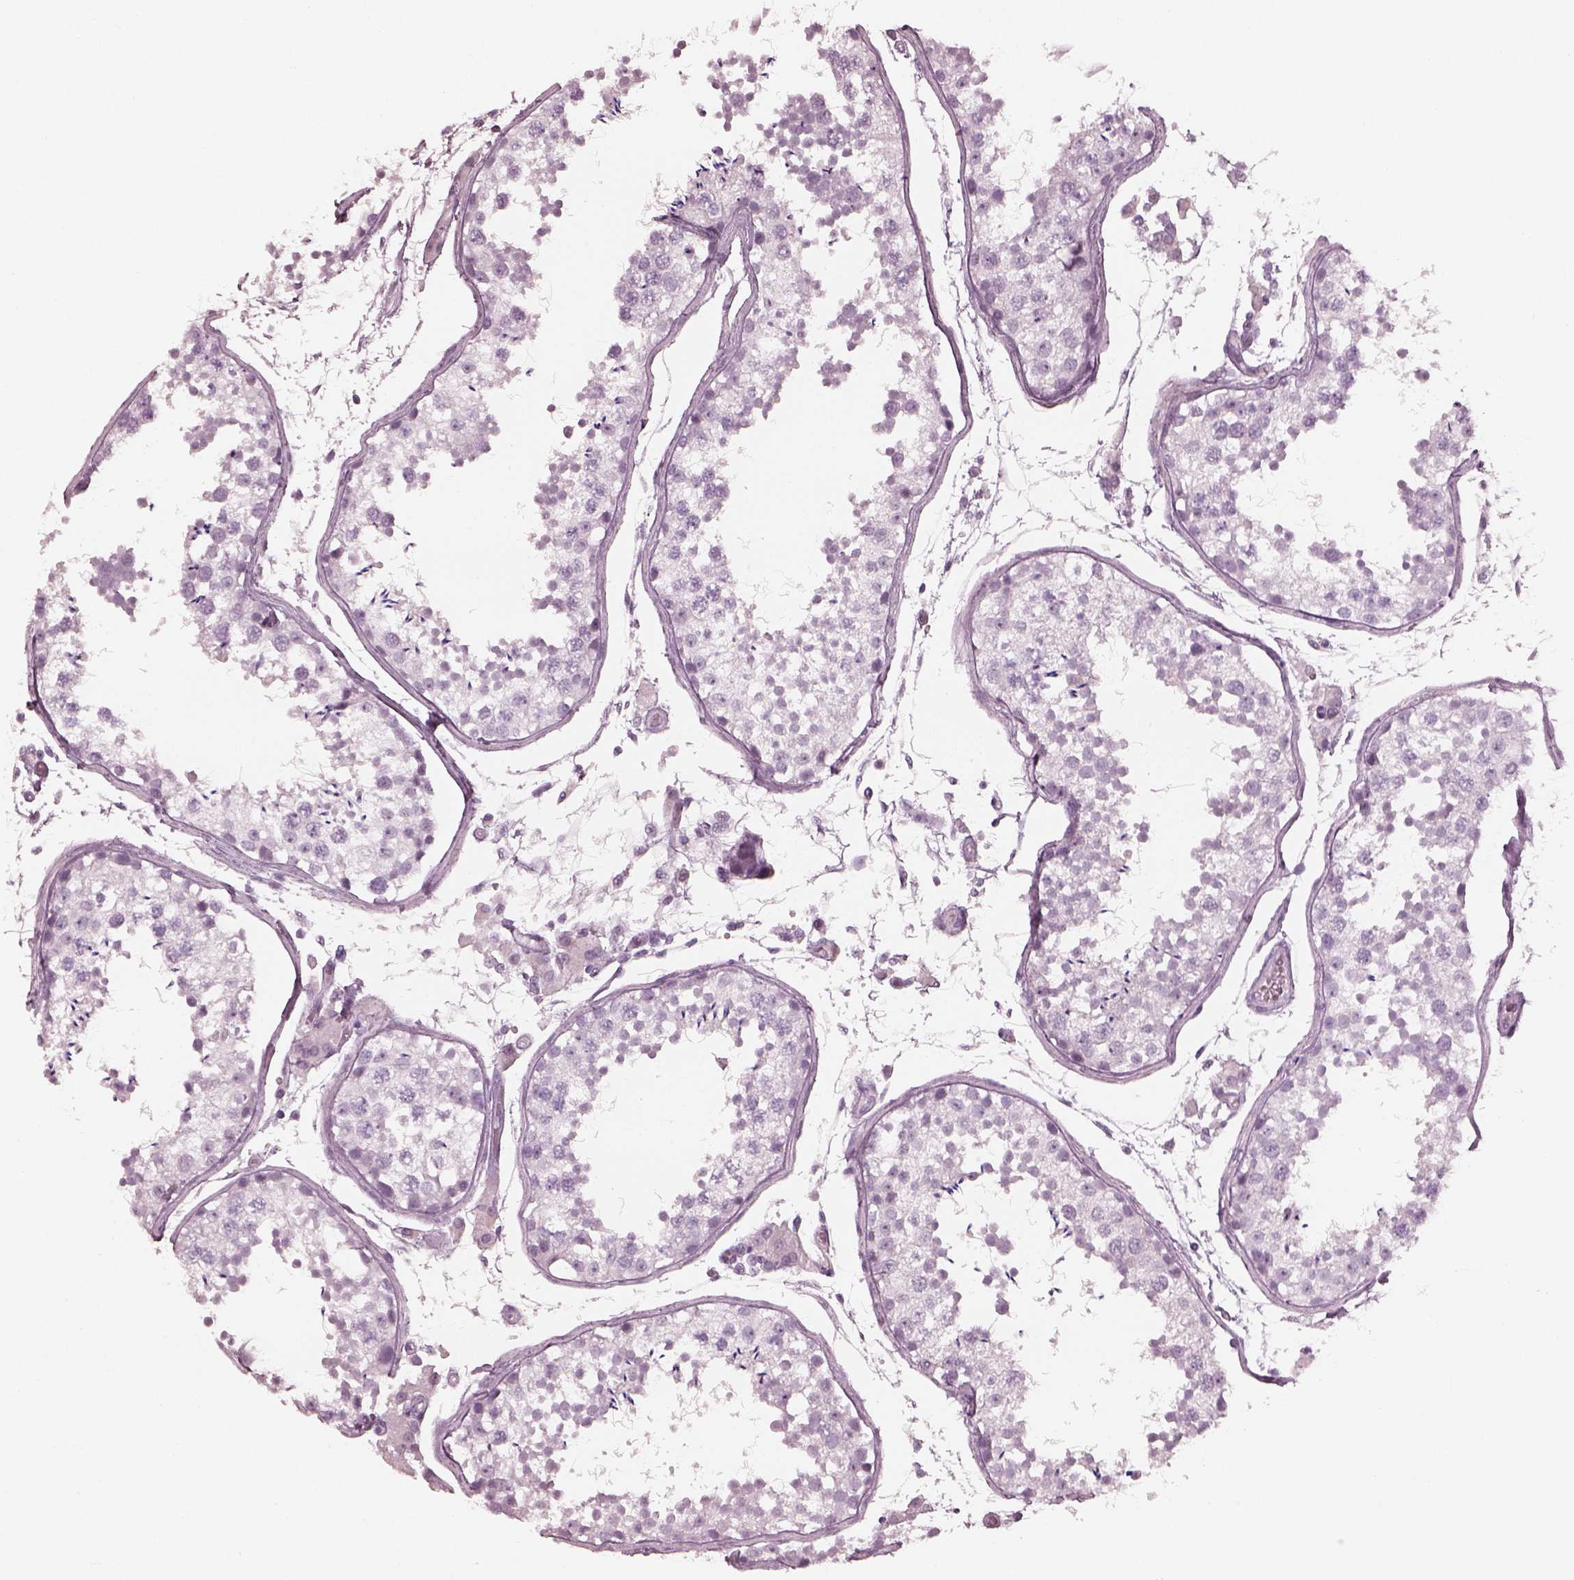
{"staining": {"intensity": "negative", "quantity": "none", "location": "none"}, "tissue": "testis", "cell_type": "Cells in seminiferous ducts", "image_type": "normal", "snomed": [{"axis": "morphology", "description": "Normal tissue, NOS"}, {"axis": "topography", "description": "Testis"}], "caption": "Immunohistochemistry of benign human testis reveals no staining in cells in seminiferous ducts. (Brightfield microscopy of DAB (3,3'-diaminobenzidine) IHC at high magnification).", "gene": "C2orf81", "patient": {"sex": "male", "age": 29}}